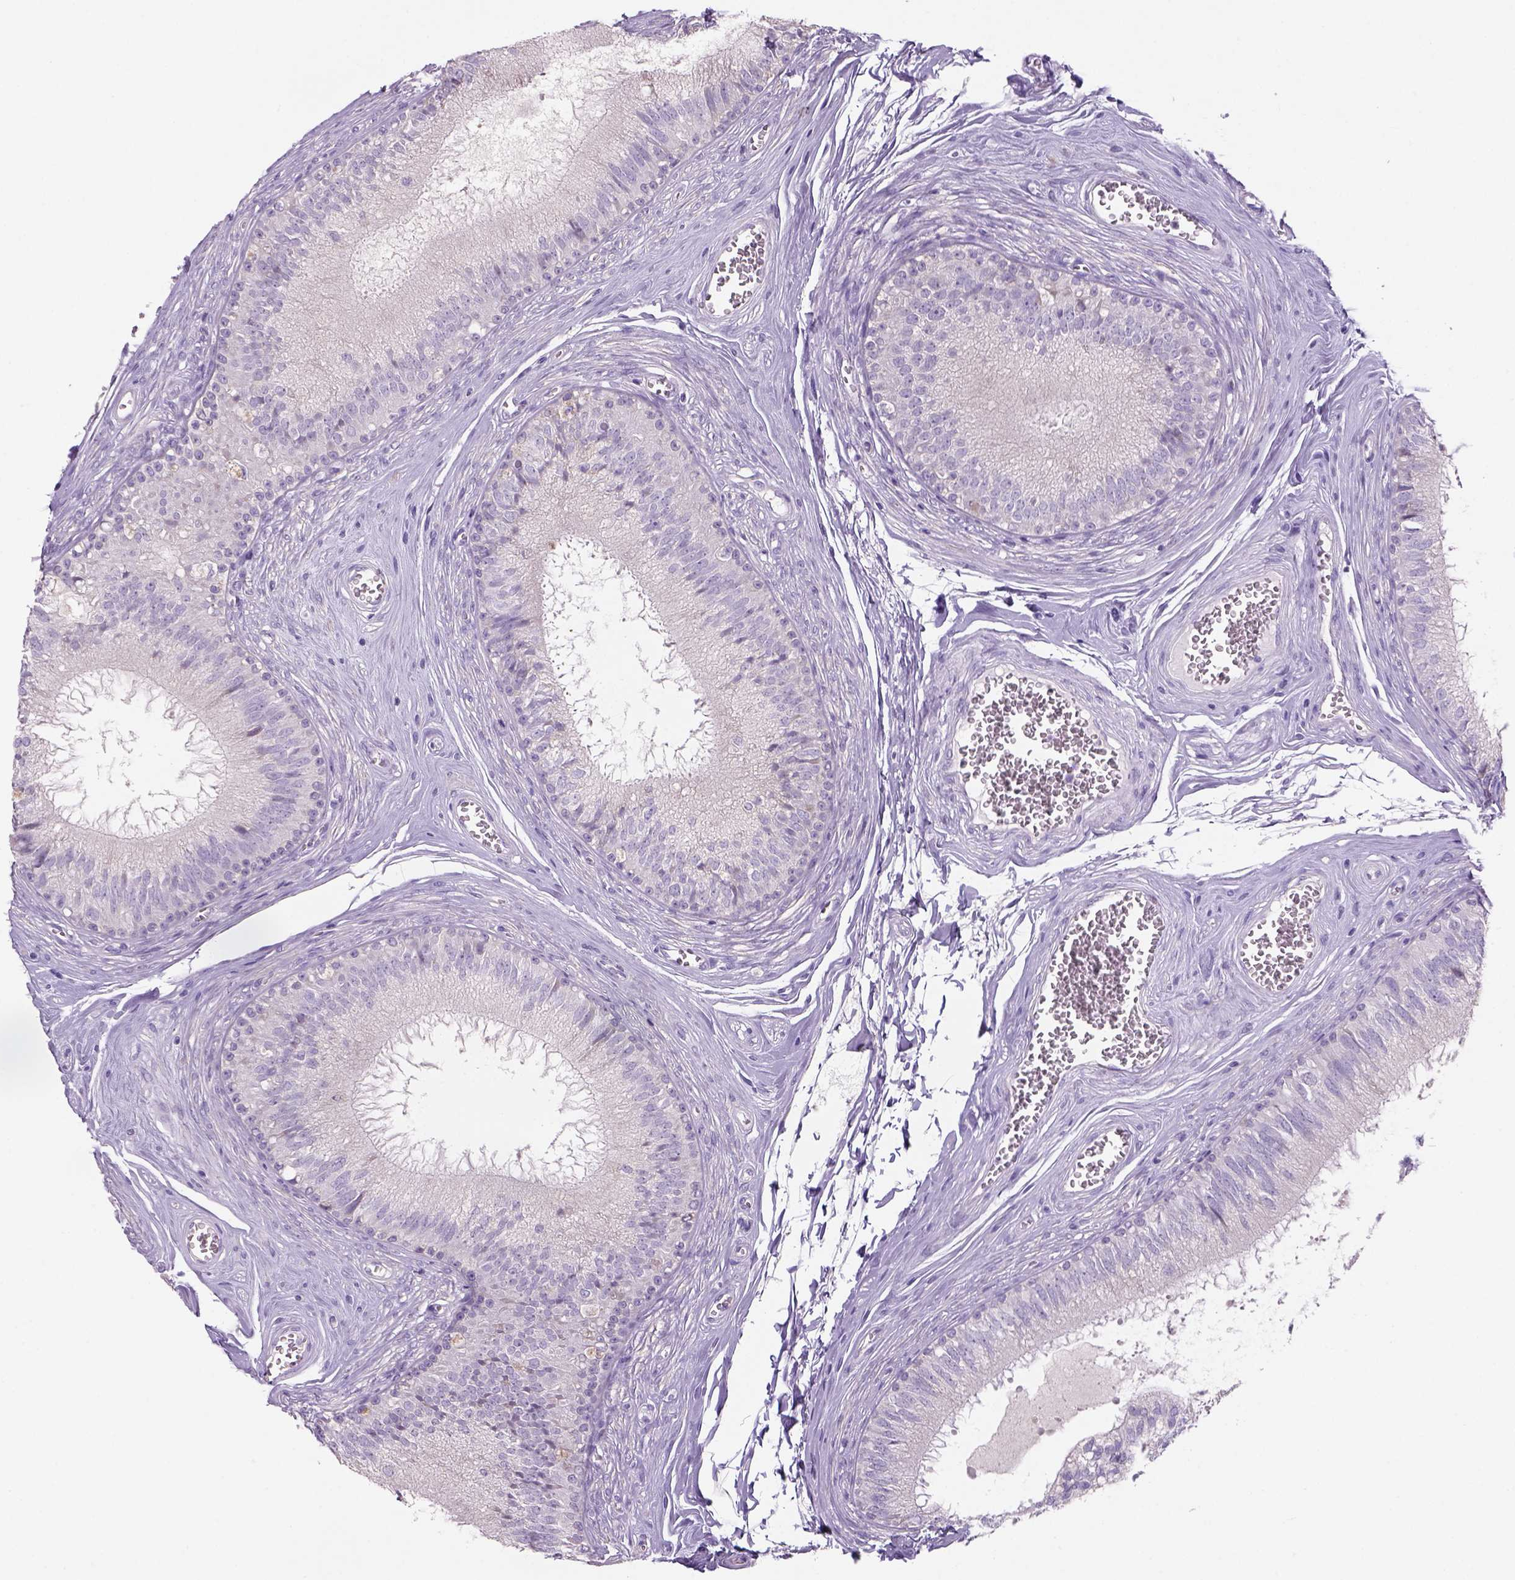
{"staining": {"intensity": "negative", "quantity": "none", "location": "none"}, "tissue": "epididymis", "cell_type": "Glandular cells", "image_type": "normal", "snomed": [{"axis": "morphology", "description": "Normal tissue, NOS"}, {"axis": "topography", "description": "Epididymis"}], "caption": "Immunohistochemistry of unremarkable epididymis reveals no expression in glandular cells.", "gene": "ADGRV1", "patient": {"sex": "male", "age": 37}}